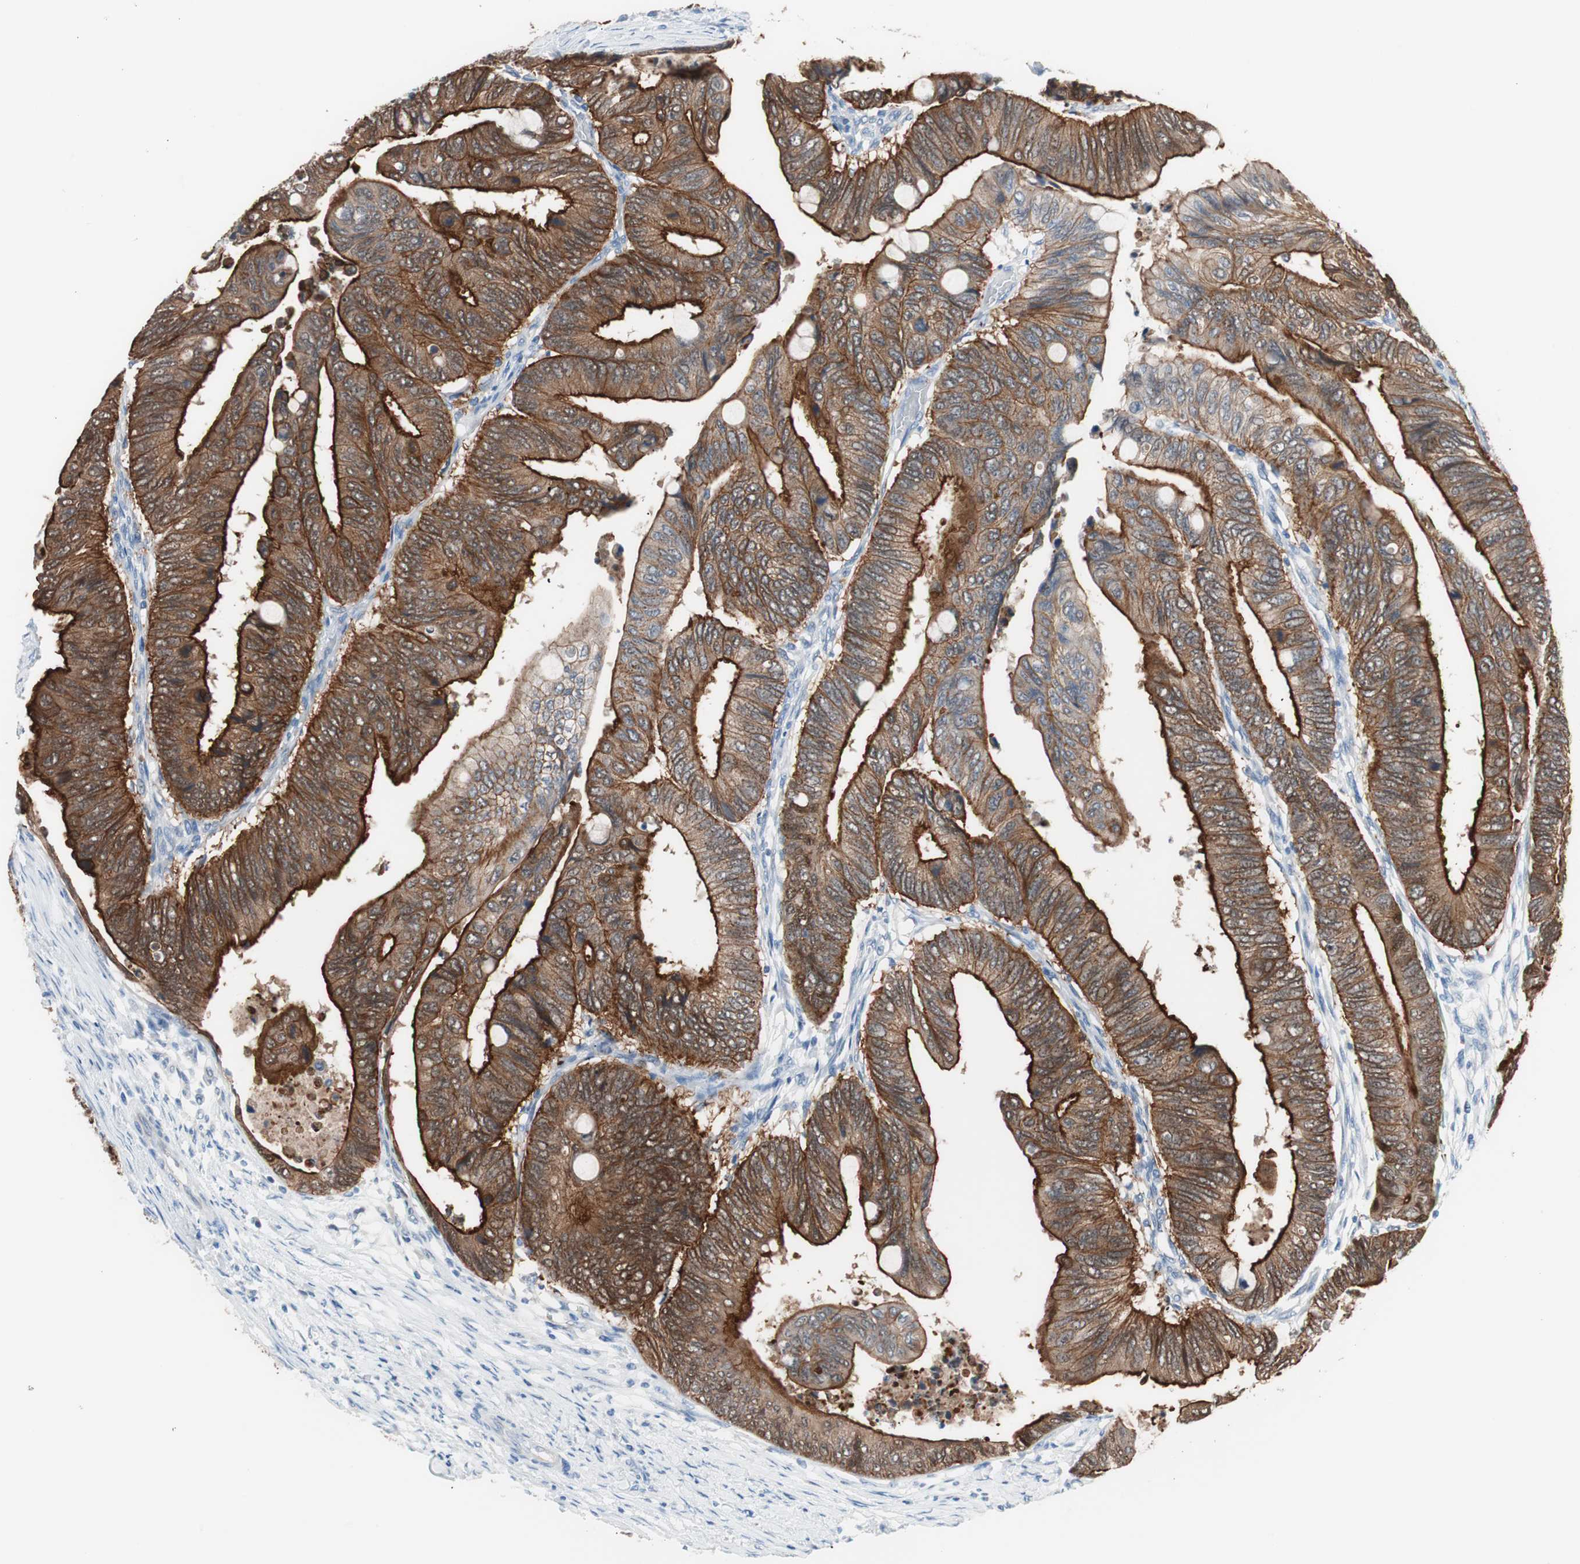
{"staining": {"intensity": "strong", "quantity": ">75%", "location": "cytoplasmic/membranous"}, "tissue": "colorectal cancer", "cell_type": "Tumor cells", "image_type": "cancer", "snomed": [{"axis": "morphology", "description": "Normal tissue, NOS"}, {"axis": "morphology", "description": "Adenocarcinoma, NOS"}, {"axis": "topography", "description": "Rectum"}, {"axis": "topography", "description": "Peripheral nerve tissue"}], "caption": "Adenocarcinoma (colorectal) stained with a protein marker shows strong staining in tumor cells.", "gene": "VIL1", "patient": {"sex": "male", "age": 92}}